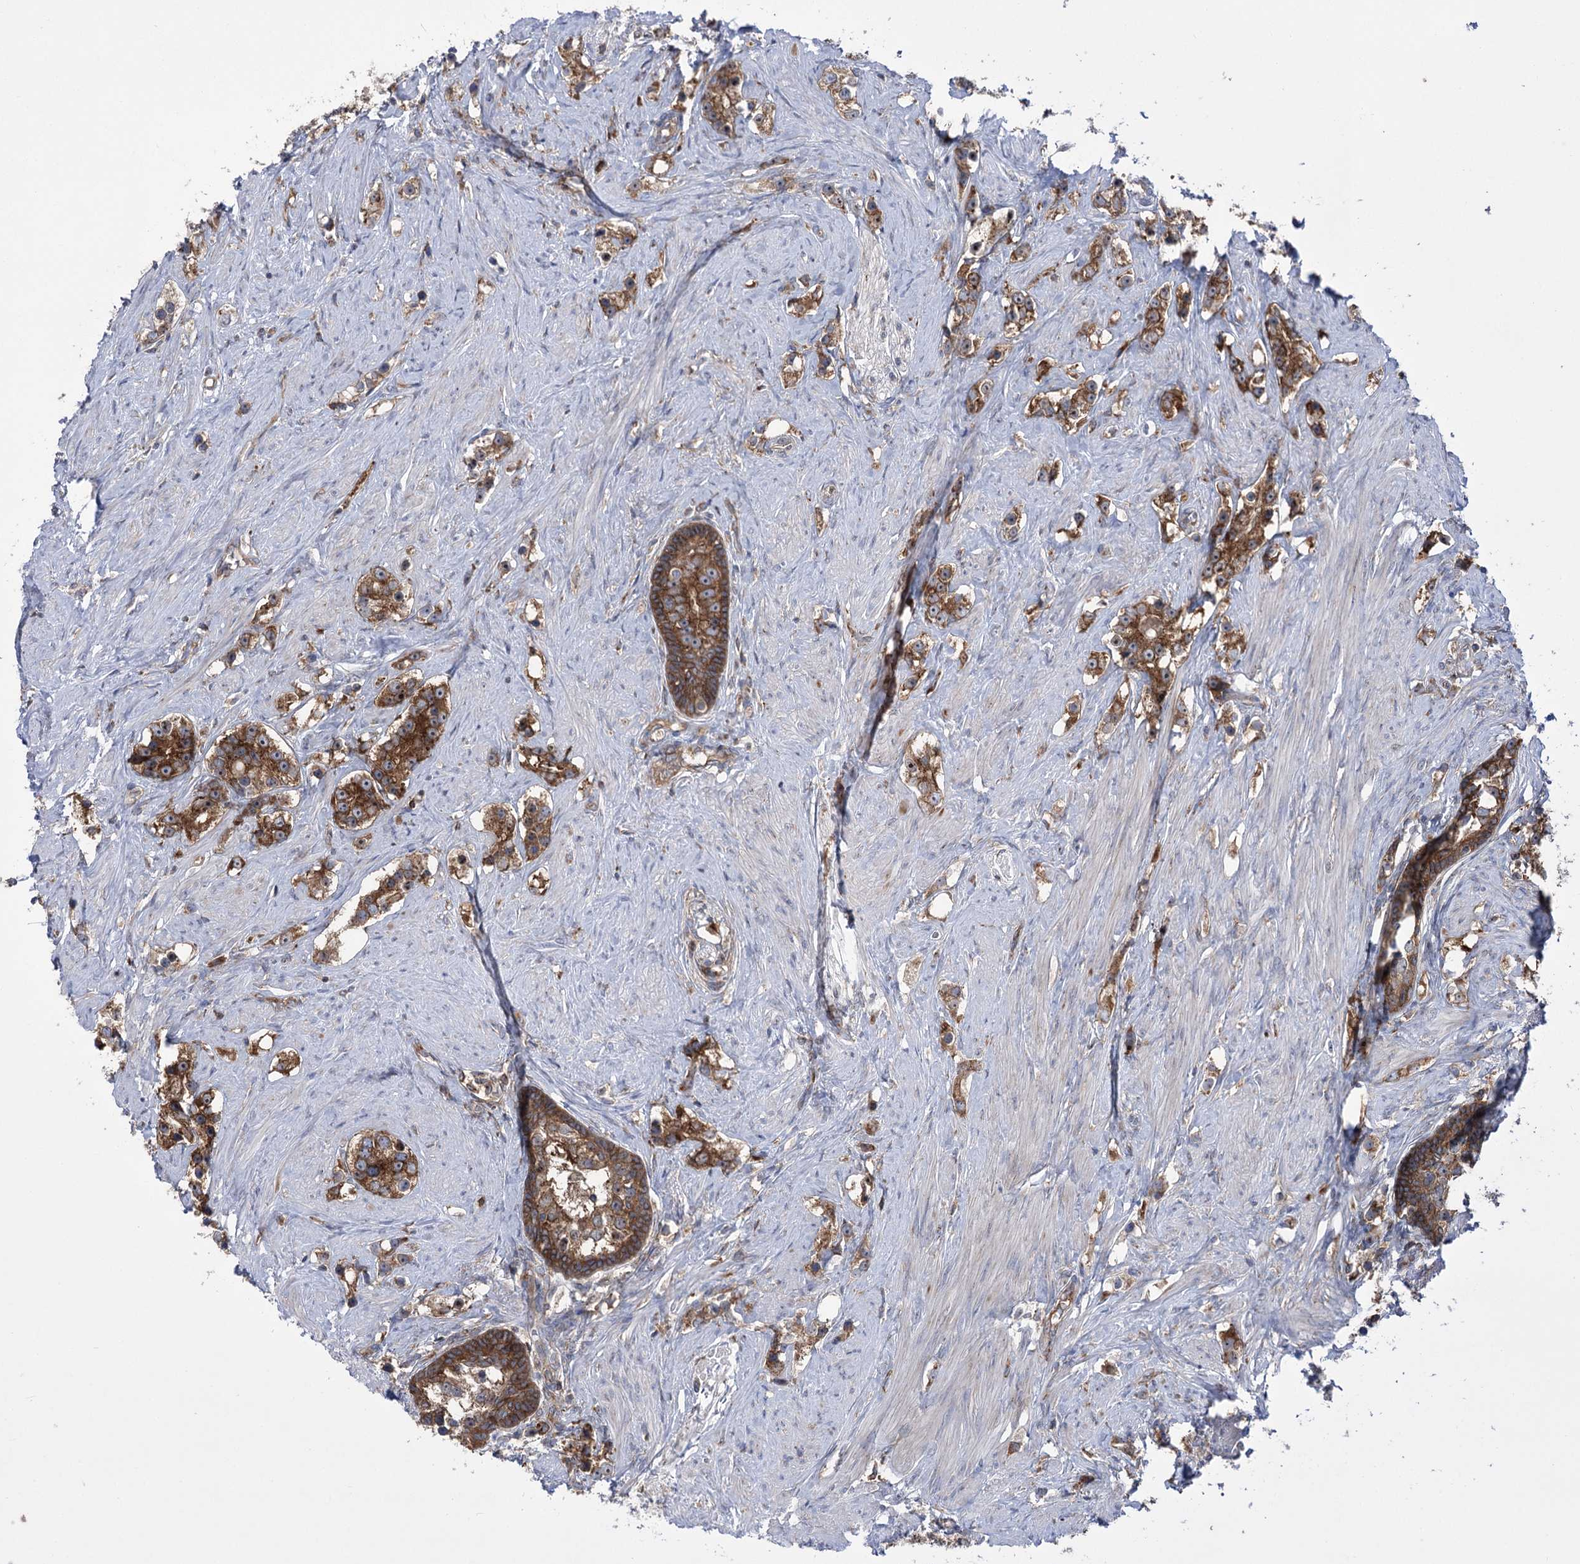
{"staining": {"intensity": "moderate", "quantity": "25%-75%", "location": "cytoplasmic/membranous"}, "tissue": "prostate cancer", "cell_type": "Tumor cells", "image_type": "cancer", "snomed": [{"axis": "morphology", "description": "Adenocarcinoma, High grade"}, {"axis": "topography", "description": "Prostate"}], "caption": "Tumor cells show medium levels of moderate cytoplasmic/membranous positivity in about 25%-75% of cells in human prostate cancer.", "gene": "ZNF622", "patient": {"sex": "male", "age": 63}}